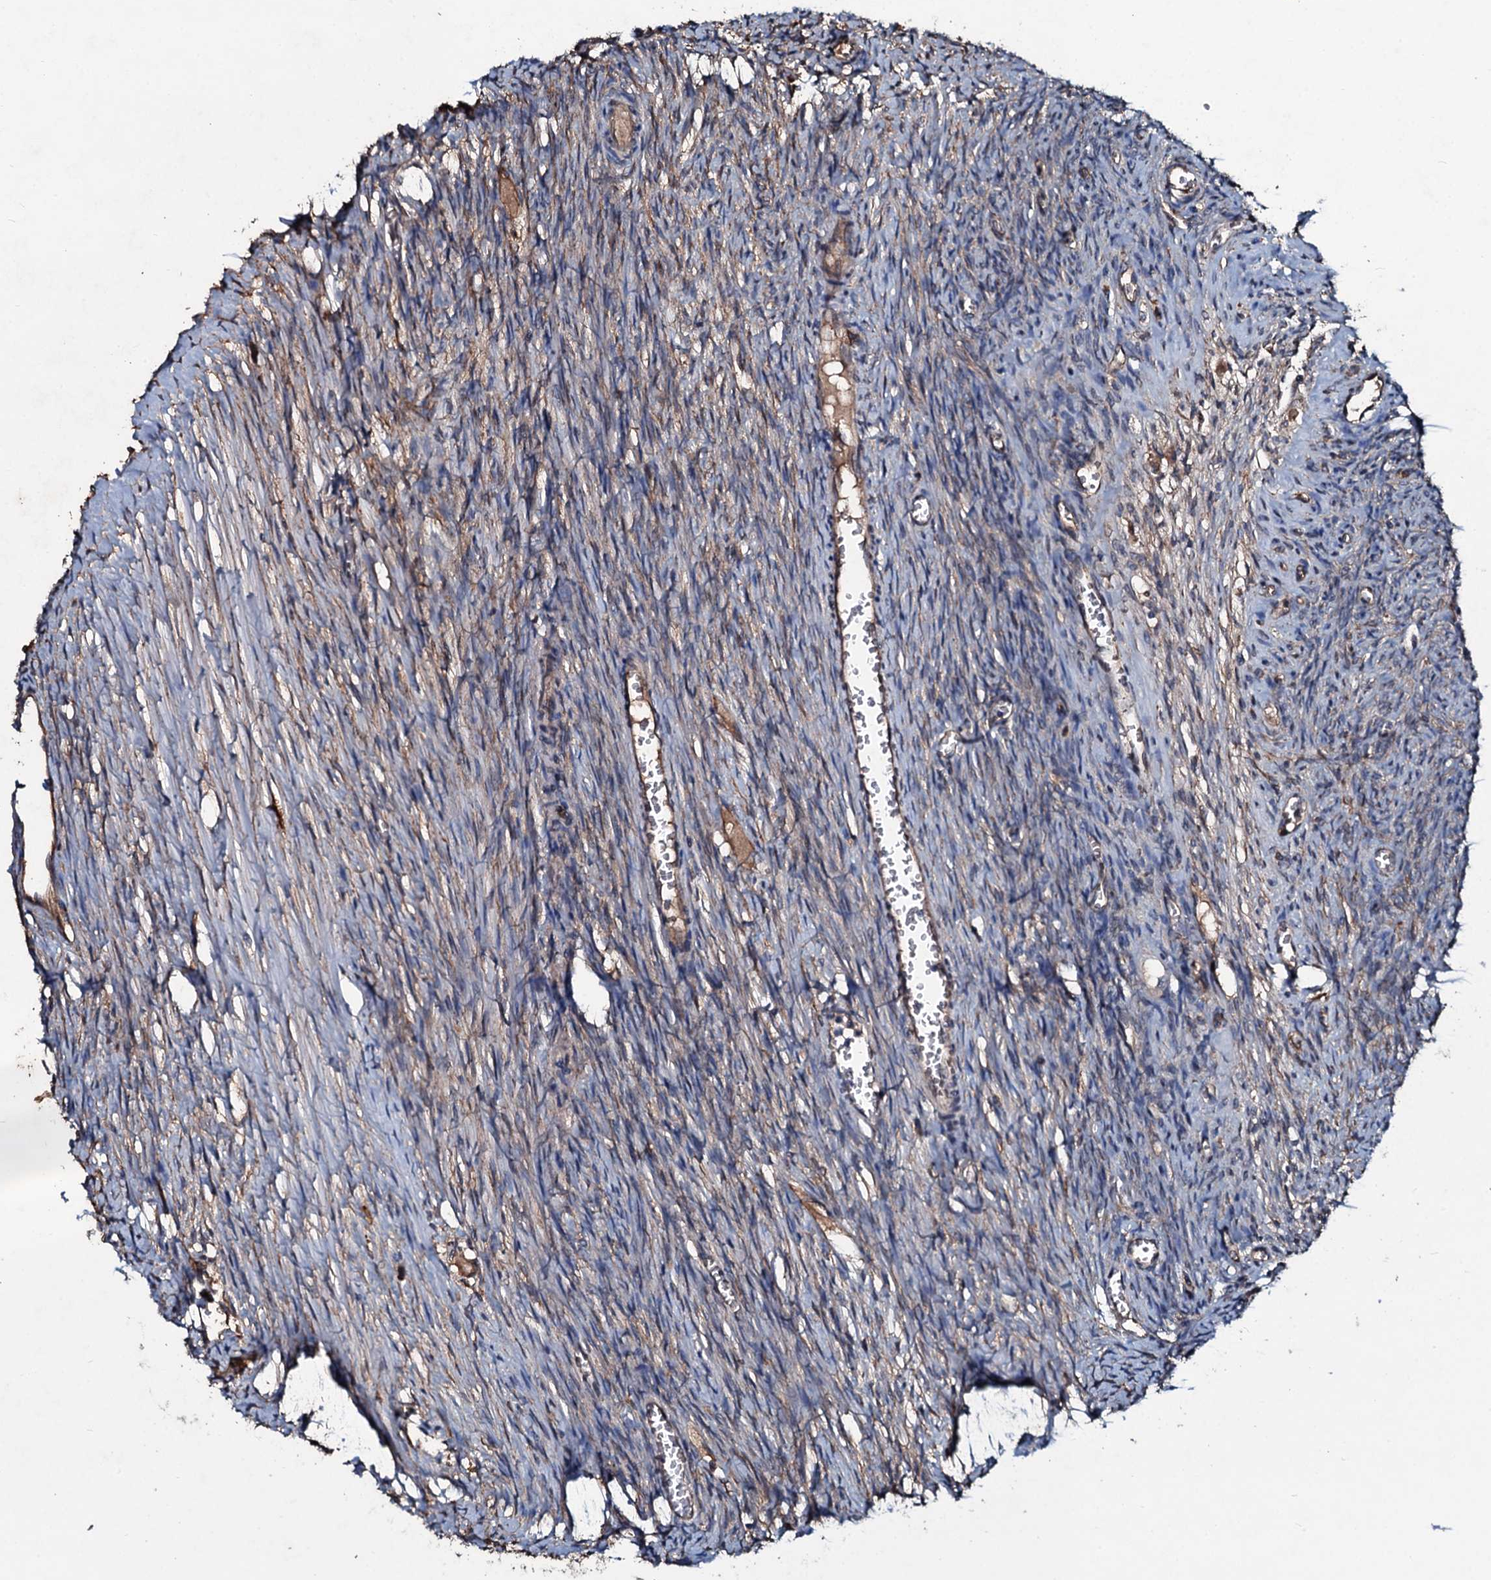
{"staining": {"intensity": "moderate", "quantity": ">75%", "location": "cytoplasmic/membranous"}, "tissue": "ovary", "cell_type": "Follicle cells", "image_type": "normal", "snomed": [{"axis": "morphology", "description": "Normal tissue, NOS"}, {"axis": "topography", "description": "Ovary"}], "caption": "The histopathology image shows immunohistochemical staining of normal ovary. There is moderate cytoplasmic/membranous expression is seen in approximately >75% of follicle cells.", "gene": "DMAC2", "patient": {"sex": "female", "age": 44}}